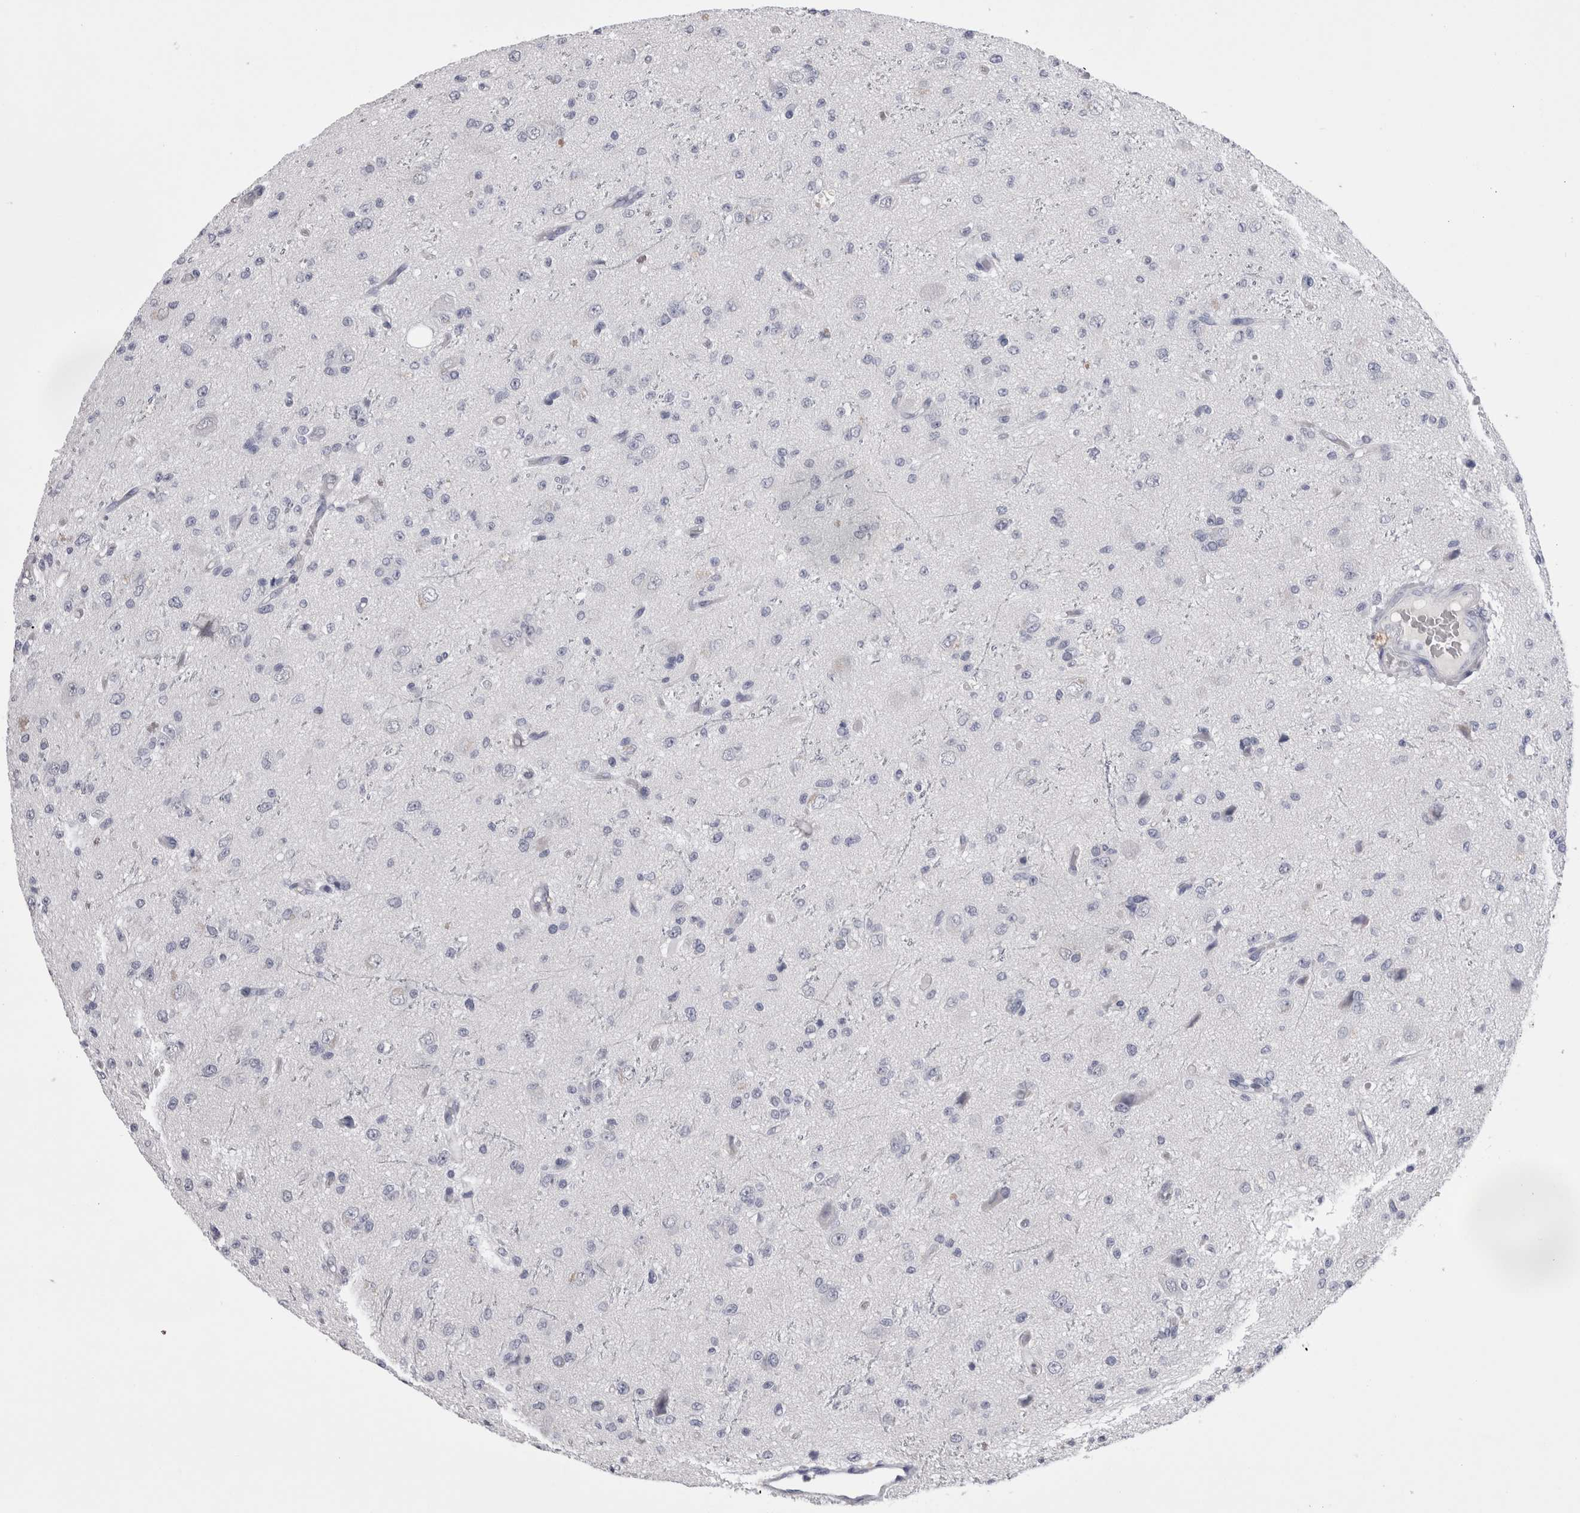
{"staining": {"intensity": "negative", "quantity": "none", "location": "none"}, "tissue": "glioma", "cell_type": "Tumor cells", "image_type": "cancer", "snomed": [{"axis": "morphology", "description": "Glioma, malignant, High grade"}, {"axis": "topography", "description": "pancreas cauda"}], "caption": "High magnification brightfield microscopy of high-grade glioma (malignant) stained with DAB (brown) and counterstained with hematoxylin (blue): tumor cells show no significant staining.", "gene": "CDHR5", "patient": {"sex": "male", "age": 60}}